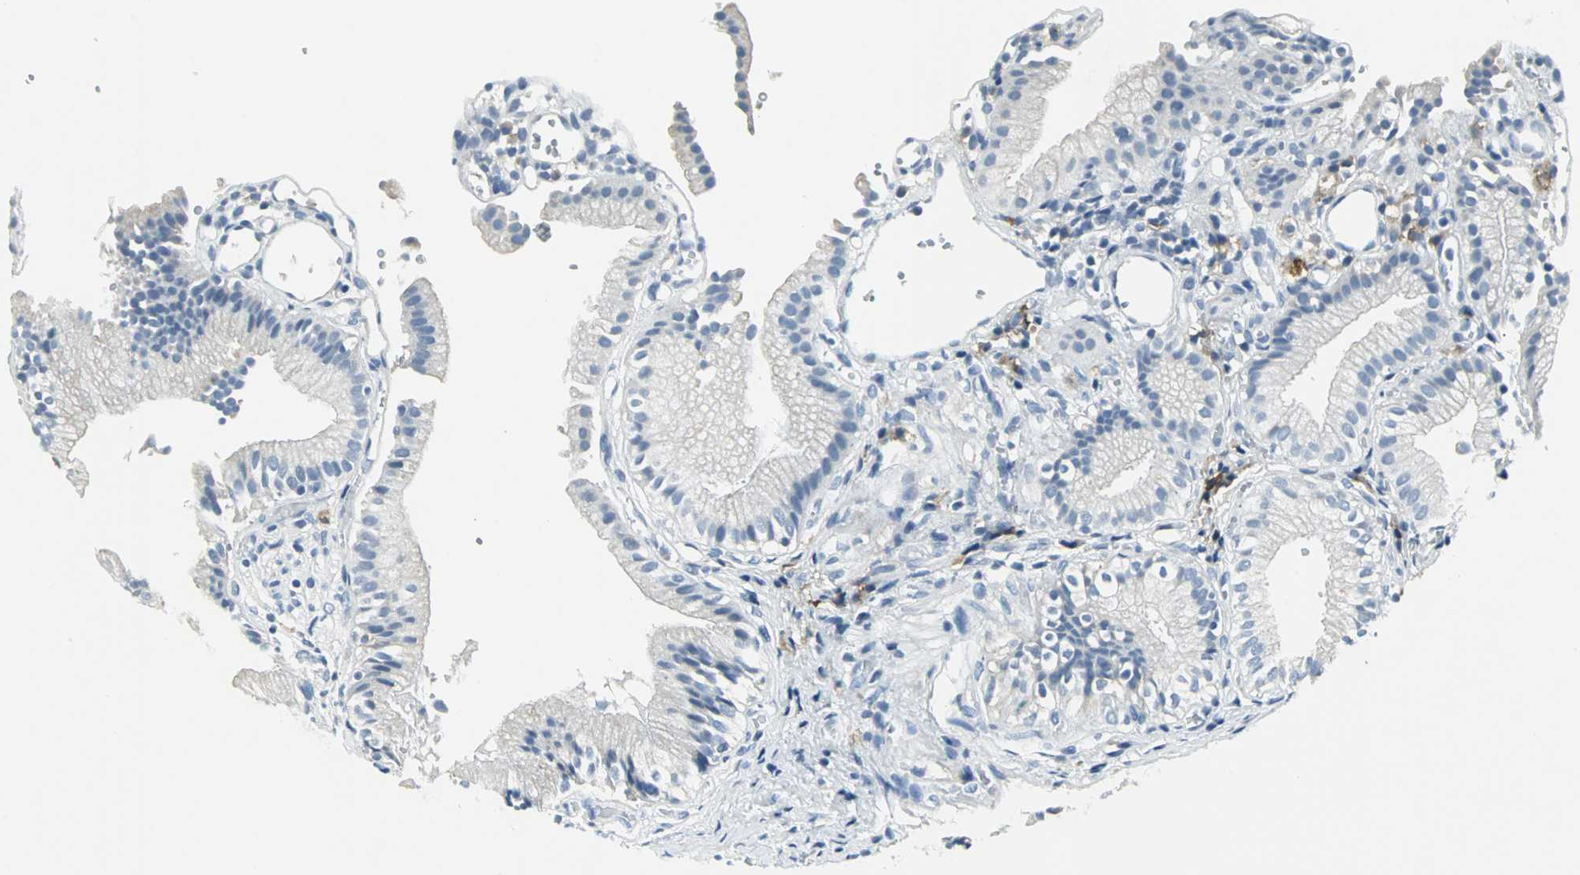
{"staining": {"intensity": "negative", "quantity": "none", "location": "none"}, "tissue": "gallbladder", "cell_type": "Glandular cells", "image_type": "normal", "snomed": [{"axis": "morphology", "description": "Normal tissue, NOS"}, {"axis": "topography", "description": "Gallbladder"}], "caption": "This image is of benign gallbladder stained with immunohistochemistry to label a protein in brown with the nuclei are counter-stained blue. There is no staining in glandular cells. The staining is performed using DAB brown chromogen with nuclei counter-stained in using hematoxylin.", "gene": "SLC2A5", "patient": {"sex": "male", "age": 65}}